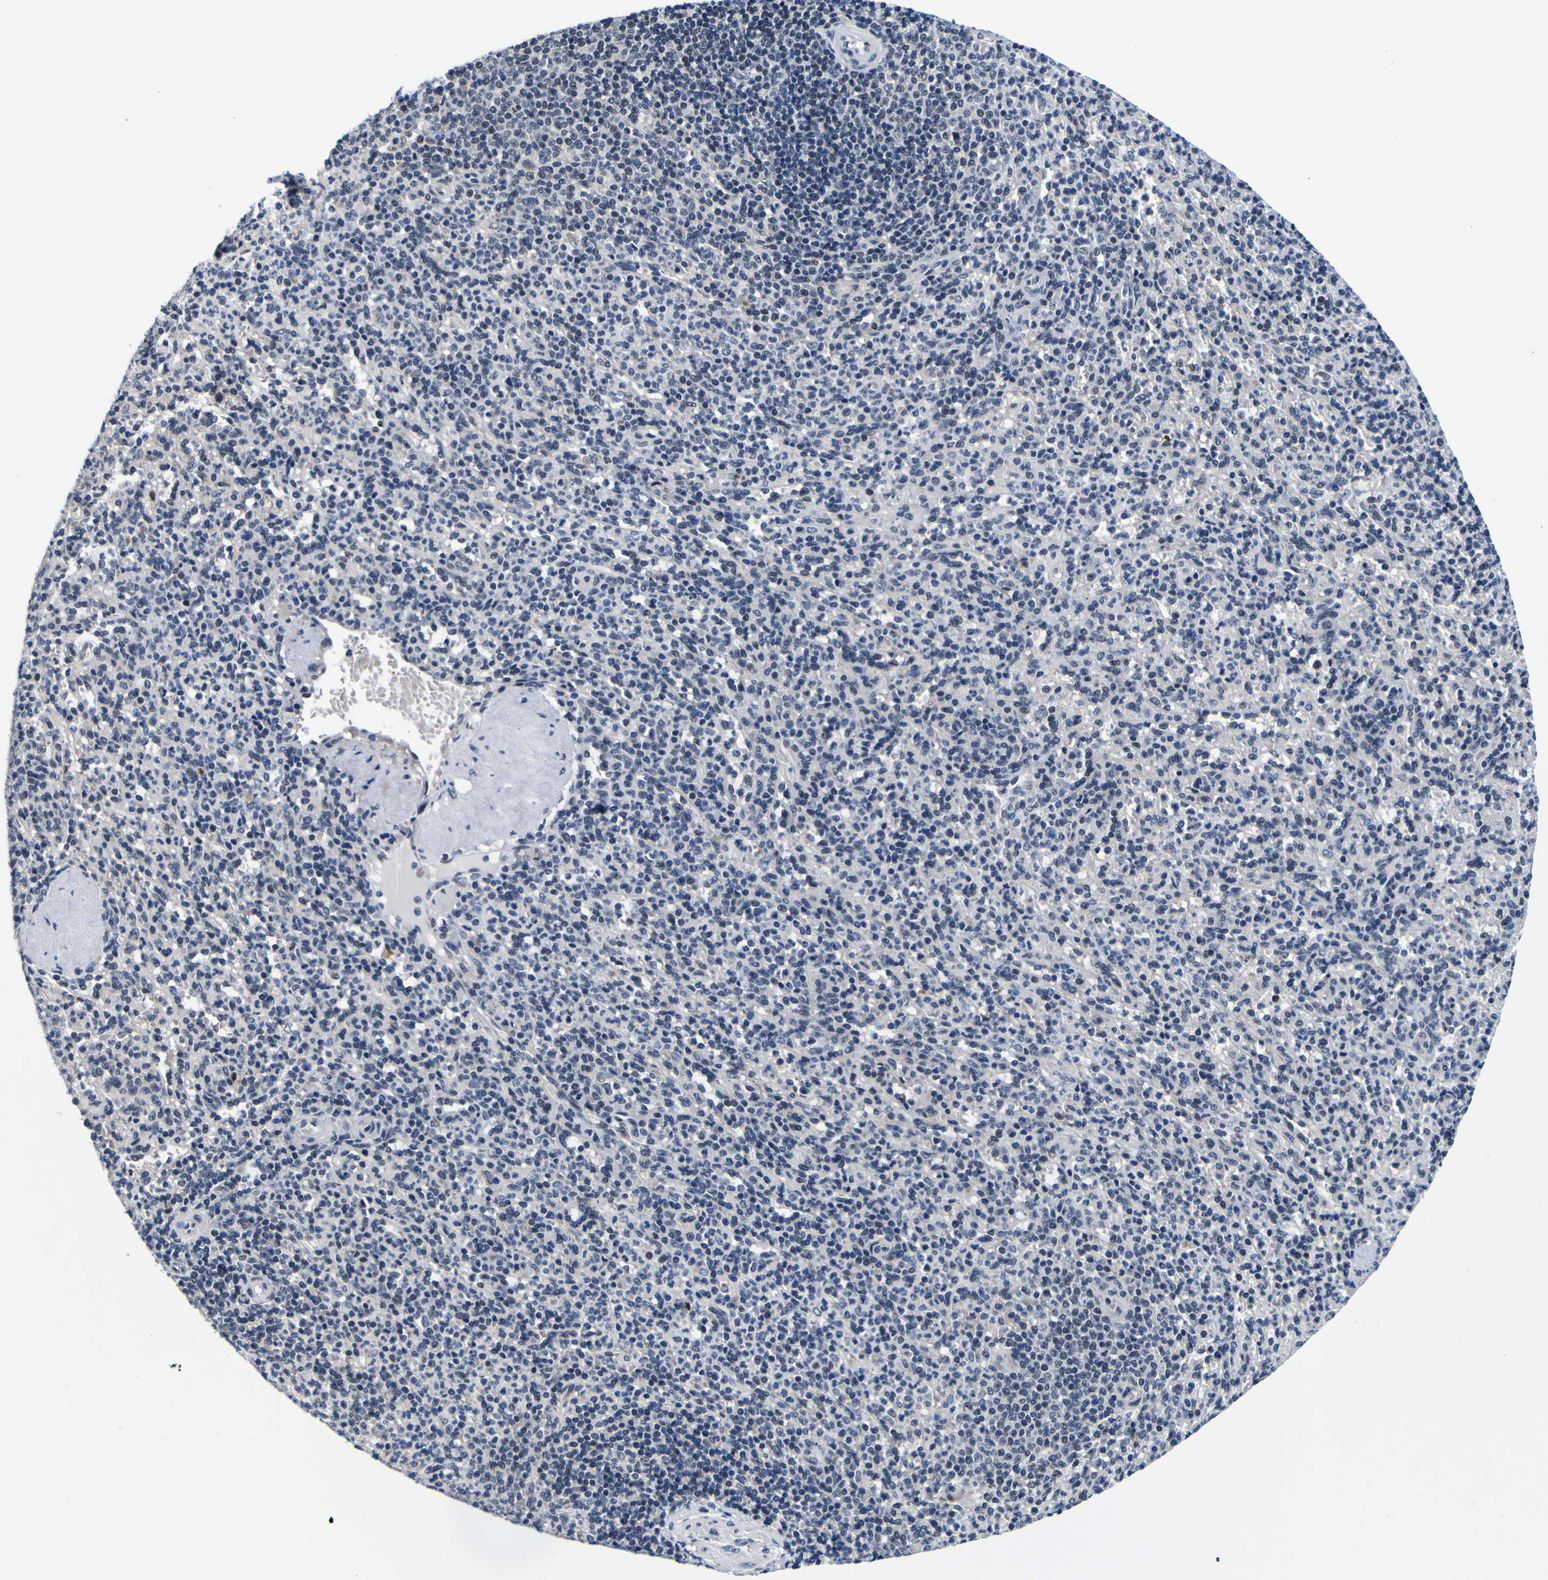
{"staining": {"intensity": "negative", "quantity": "none", "location": "none"}, "tissue": "spleen", "cell_type": "Cells in red pulp", "image_type": "normal", "snomed": [{"axis": "morphology", "description": "Normal tissue, NOS"}, {"axis": "topography", "description": "Spleen"}], "caption": "DAB (3,3'-diaminobenzidine) immunohistochemical staining of unremarkable spleen reveals no significant staining in cells in red pulp. (DAB (3,3'-diaminobenzidine) immunohistochemistry with hematoxylin counter stain).", "gene": "CUL4B", "patient": {"sex": "male", "age": 36}}